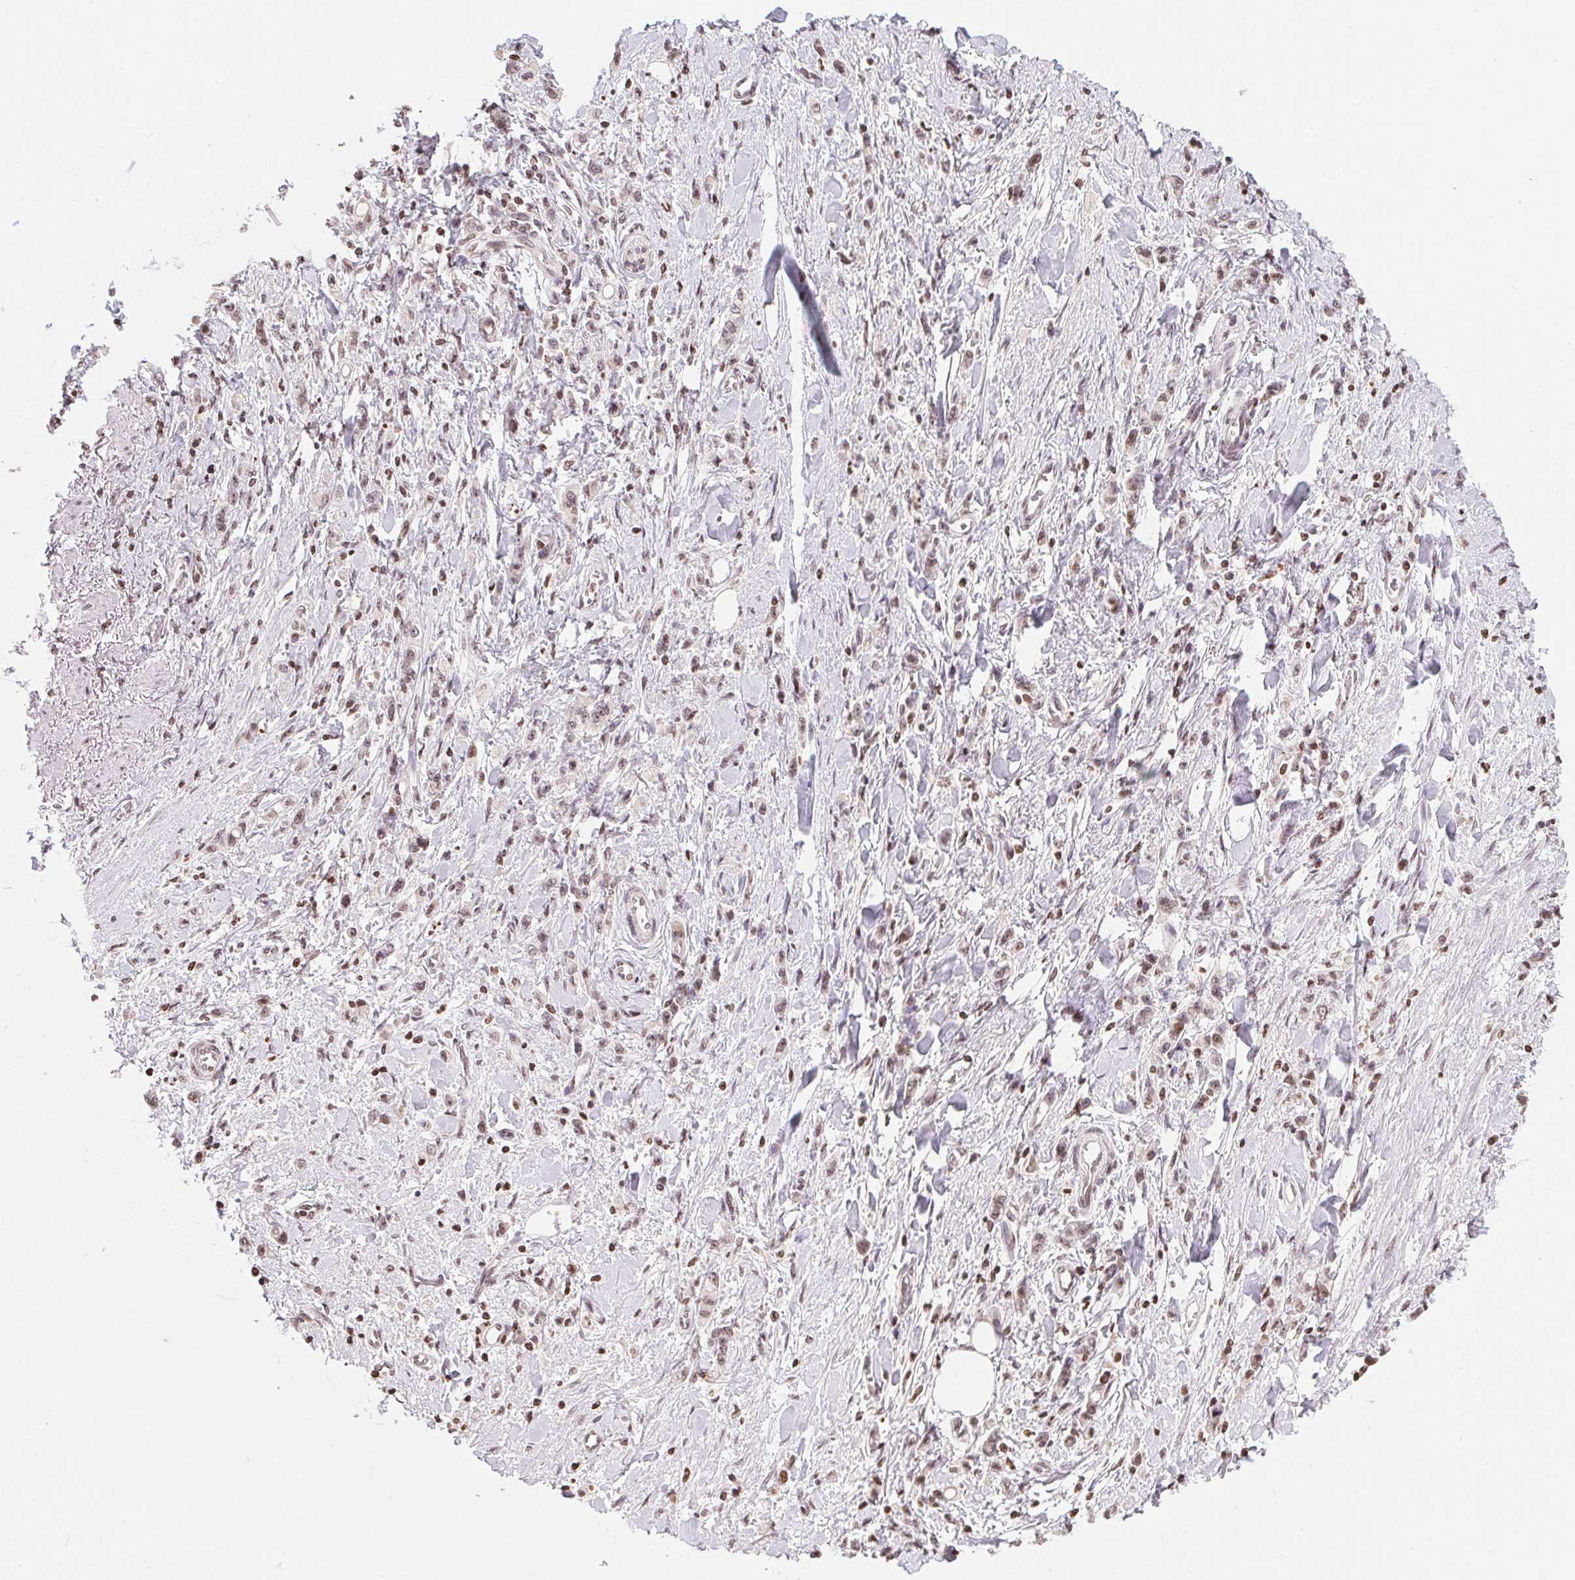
{"staining": {"intensity": "weak", "quantity": ">75%", "location": "nuclear"}, "tissue": "stomach cancer", "cell_type": "Tumor cells", "image_type": "cancer", "snomed": [{"axis": "morphology", "description": "Adenocarcinoma, NOS"}, {"axis": "topography", "description": "Stomach"}], "caption": "Immunohistochemical staining of human stomach adenocarcinoma demonstrates low levels of weak nuclear protein staining in about >75% of tumor cells.", "gene": "RNF181", "patient": {"sex": "male", "age": 77}}